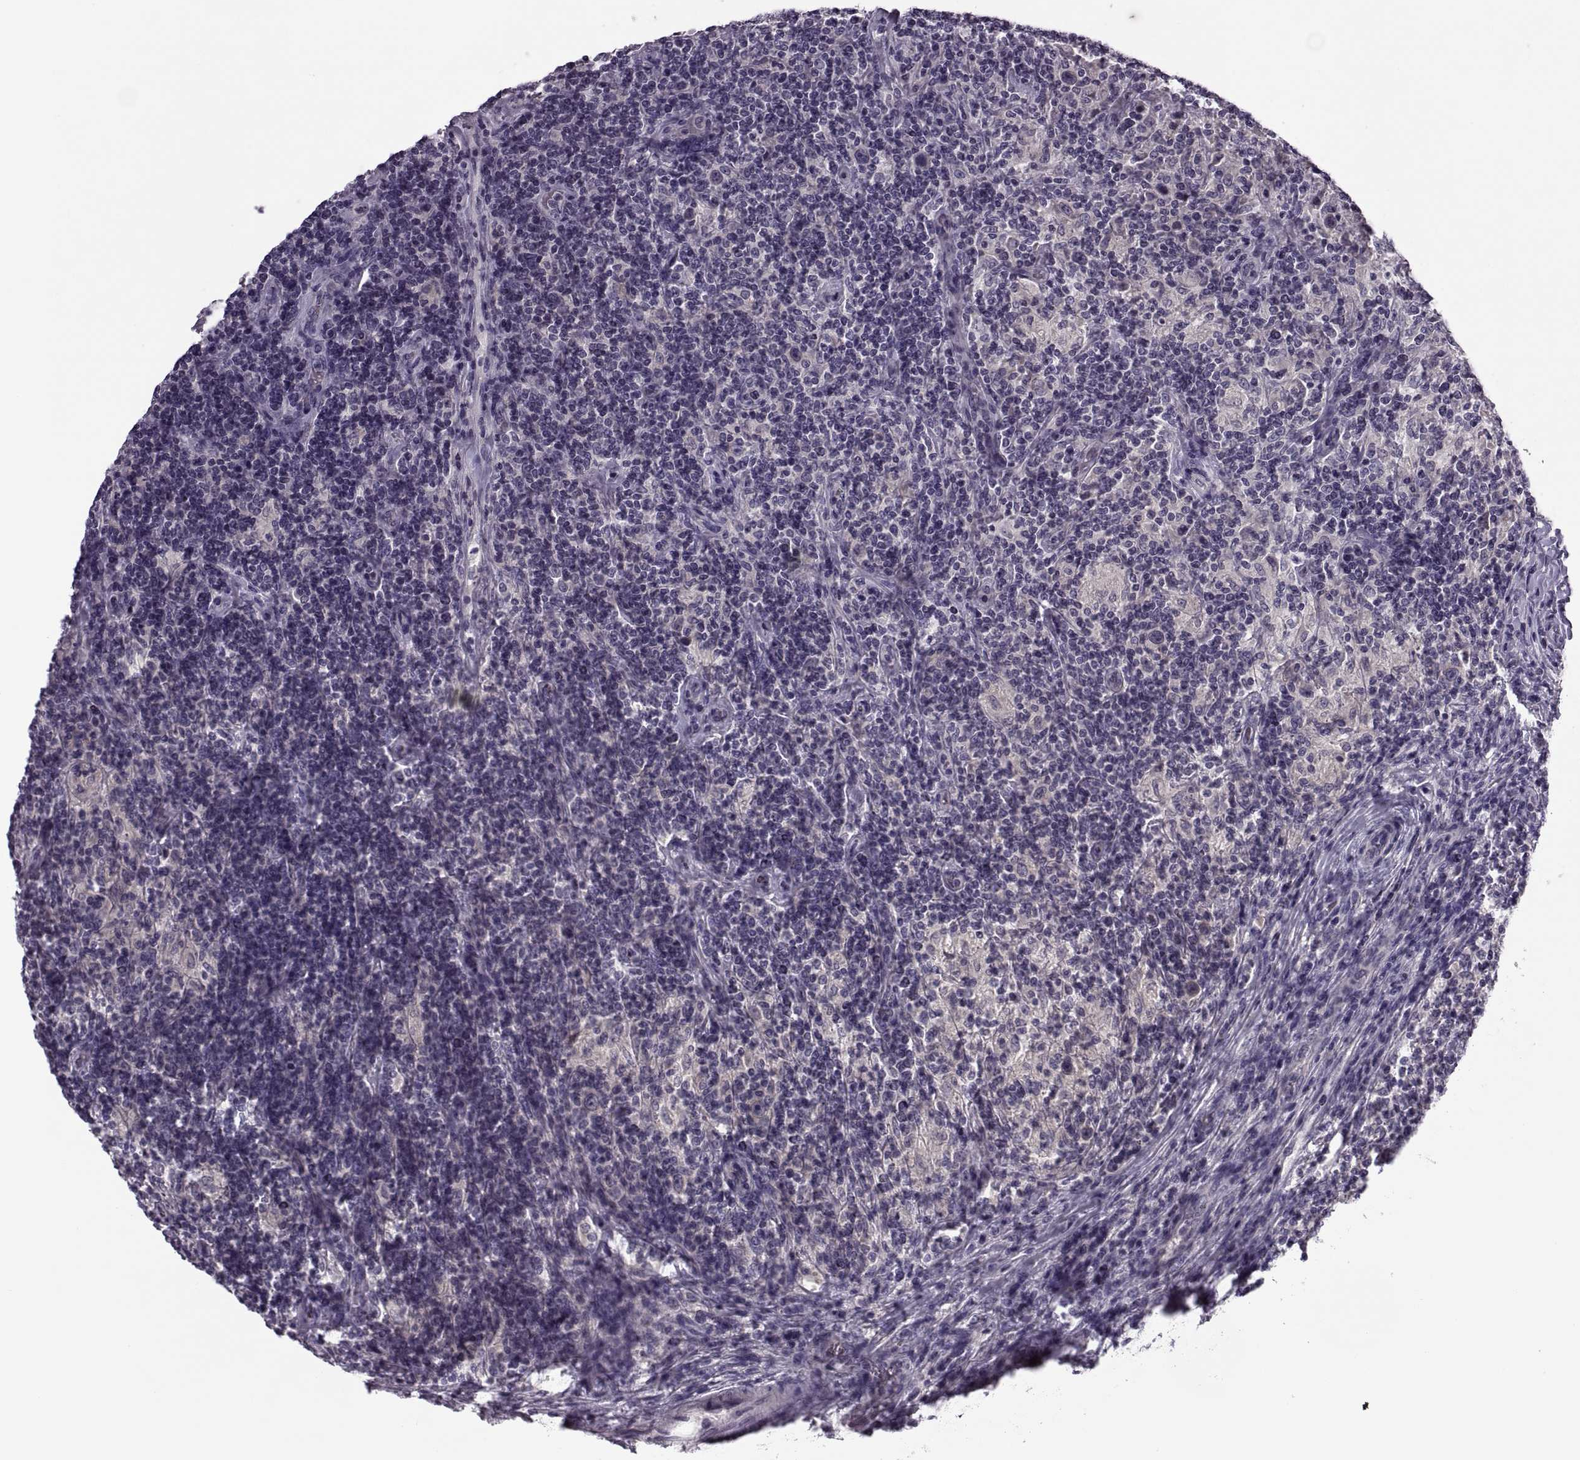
{"staining": {"intensity": "negative", "quantity": "none", "location": "none"}, "tissue": "lymphoma", "cell_type": "Tumor cells", "image_type": "cancer", "snomed": [{"axis": "morphology", "description": "Hodgkin's disease, NOS"}, {"axis": "topography", "description": "Lymph node"}], "caption": "The immunohistochemistry (IHC) histopathology image has no significant staining in tumor cells of lymphoma tissue.", "gene": "PRSS54", "patient": {"sex": "male", "age": 70}}